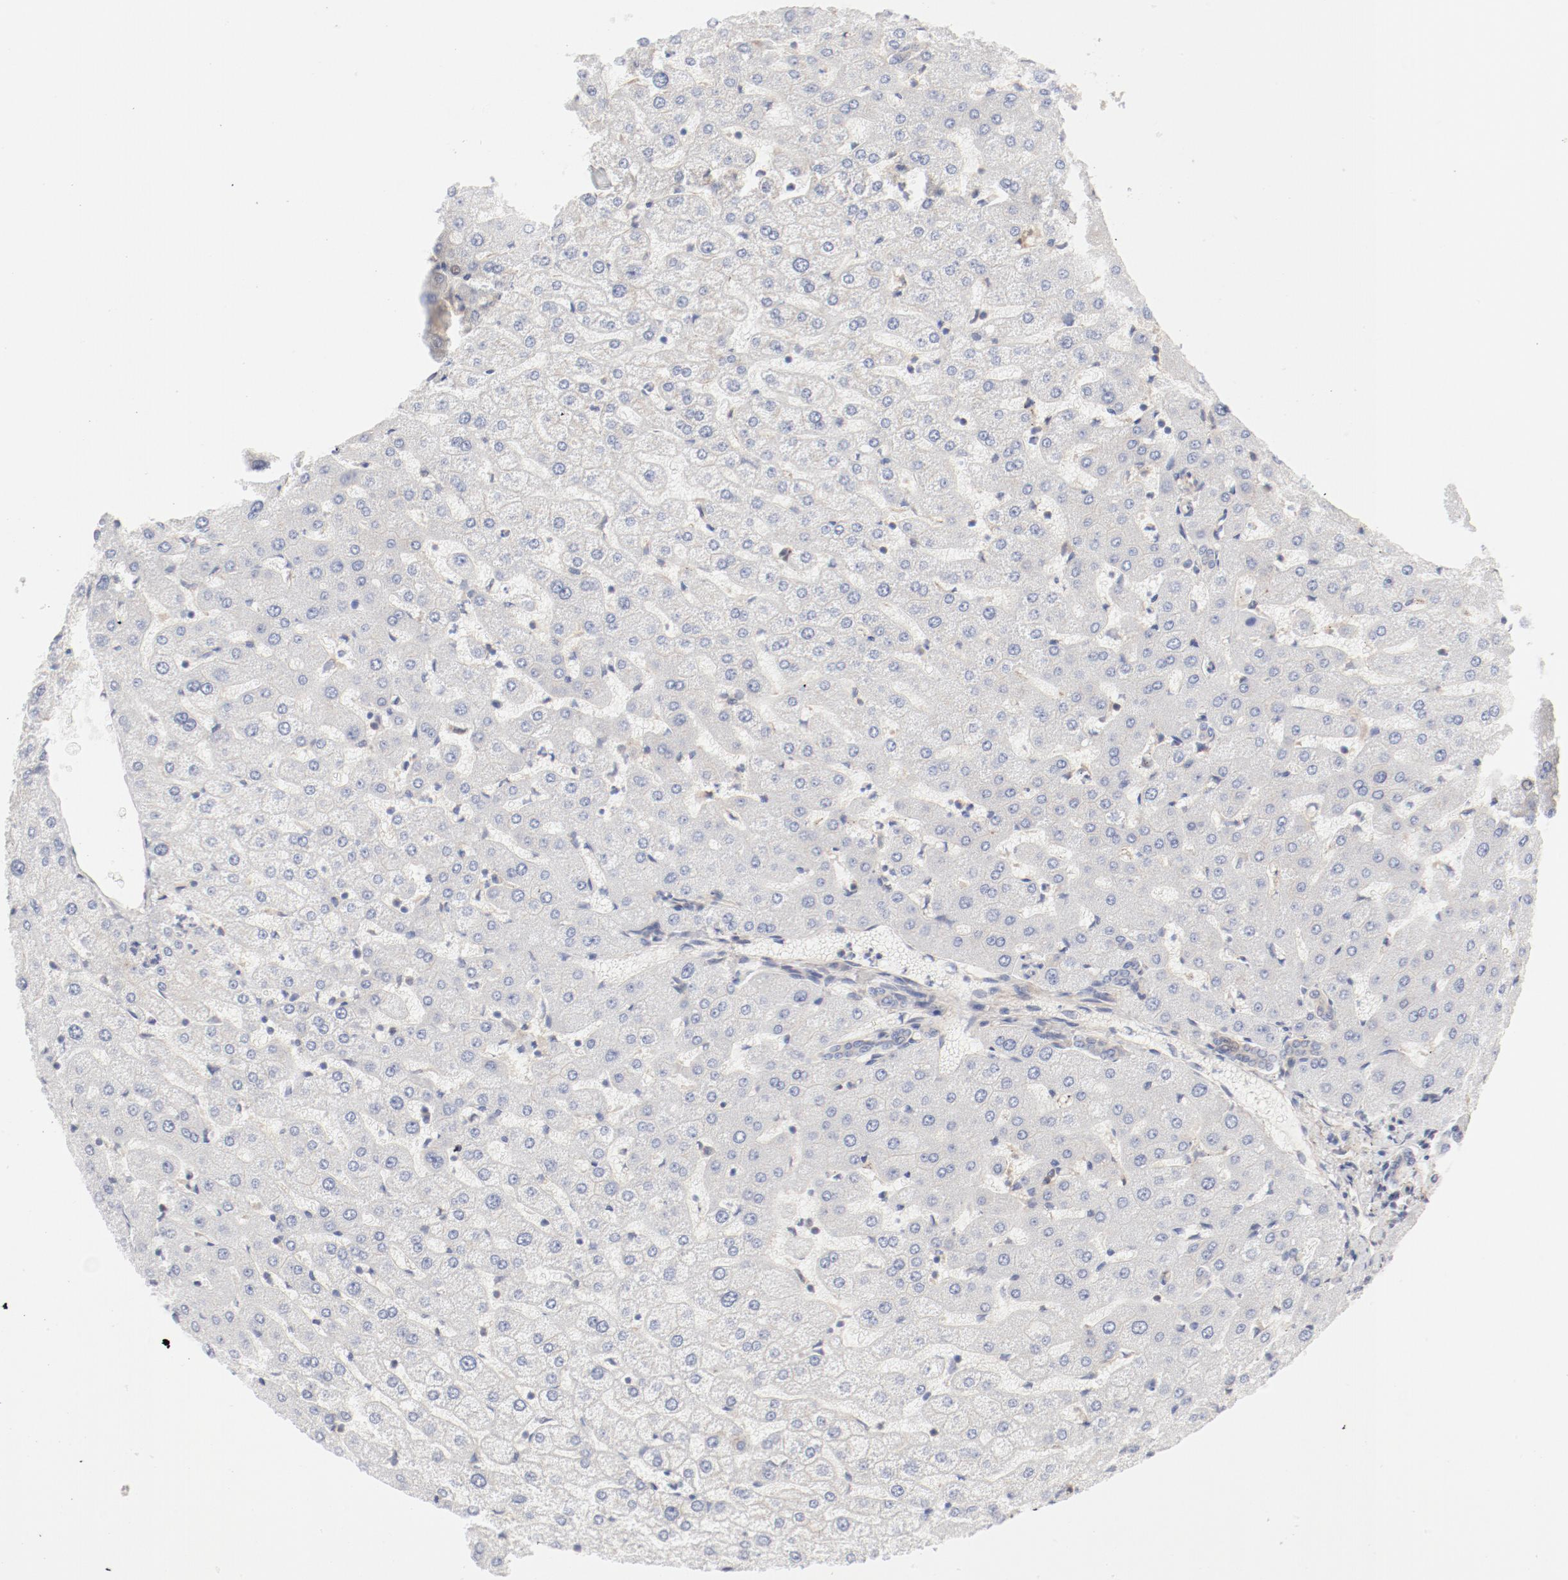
{"staining": {"intensity": "negative", "quantity": "none", "location": "none"}, "tissue": "liver", "cell_type": "Cholangiocytes", "image_type": "normal", "snomed": [{"axis": "morphology", "description": "Normal tissue, NOS"}, {"axis": "morphology", "description": "Fibrosis, NOS"}, {"axis": "topography", "description": "Liver"}], "caption": "Liver was stained to show a protein in brown. There is no significant positivity in cholangiocytes. (DAB (3,3'-diaminobenzidine) immunohistochemistry with hematoxylin counter stain).", "gene": "AP2A1", "patient": {"sex": "female", "age": 29}}